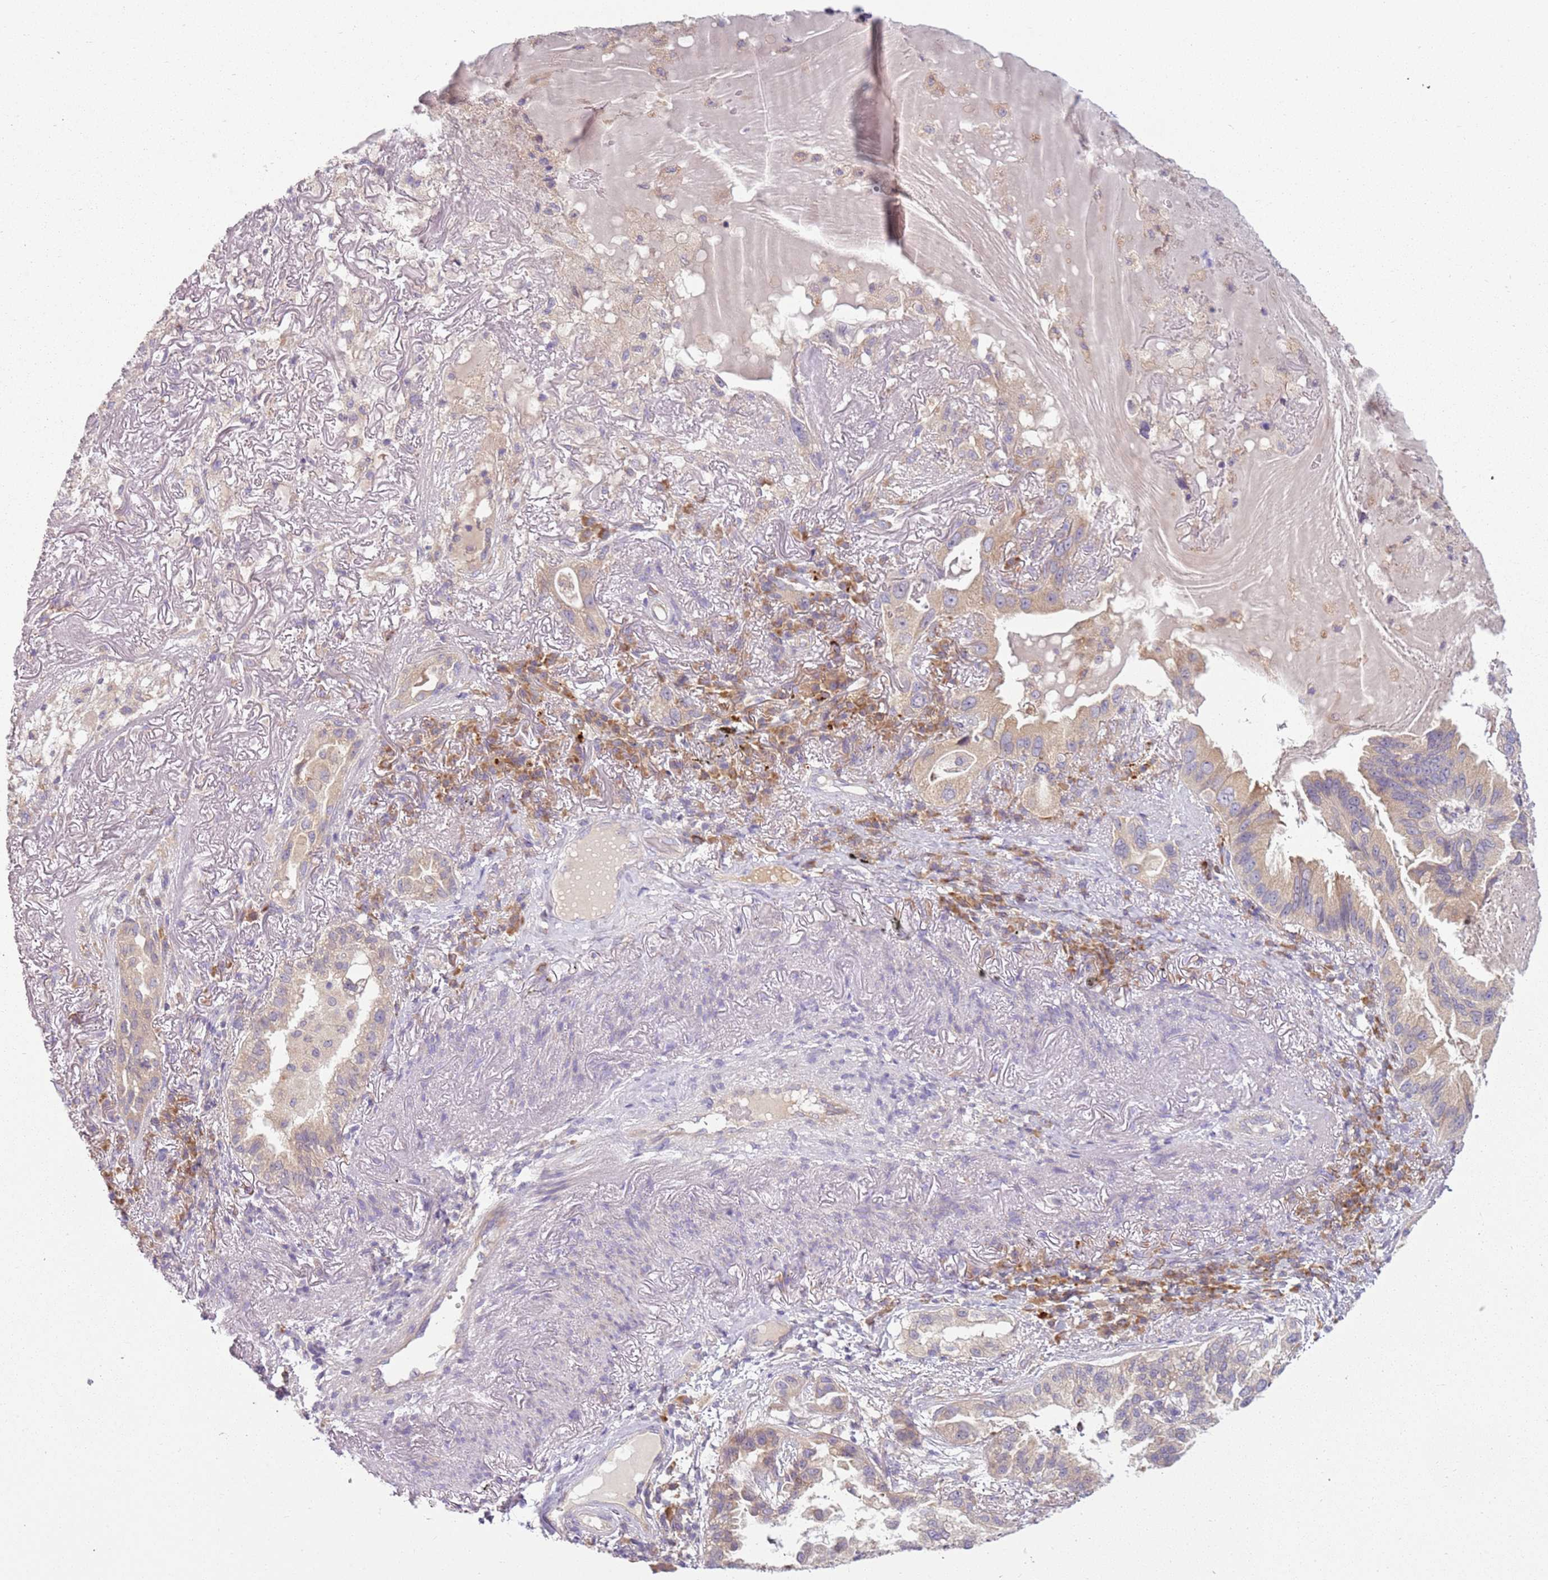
{"staining": {"intensity": "negative", "quantity": "none", "location": "none"}, "tissue": "lung cancer", "cell_type": "Tumor cells", "image_type": "cancer", "snomed": [{"axis": "morphology", "description": "Adenocarcinoma, NOS"}, {"axis": "topography", "description": "Lung"}], "caption": "This is an IHC micrograph of adenocarcinoma (lung). There is no staining in tumor cells.", "gene": "RPS28", "patient": {"sex": "female", "age": 69}}